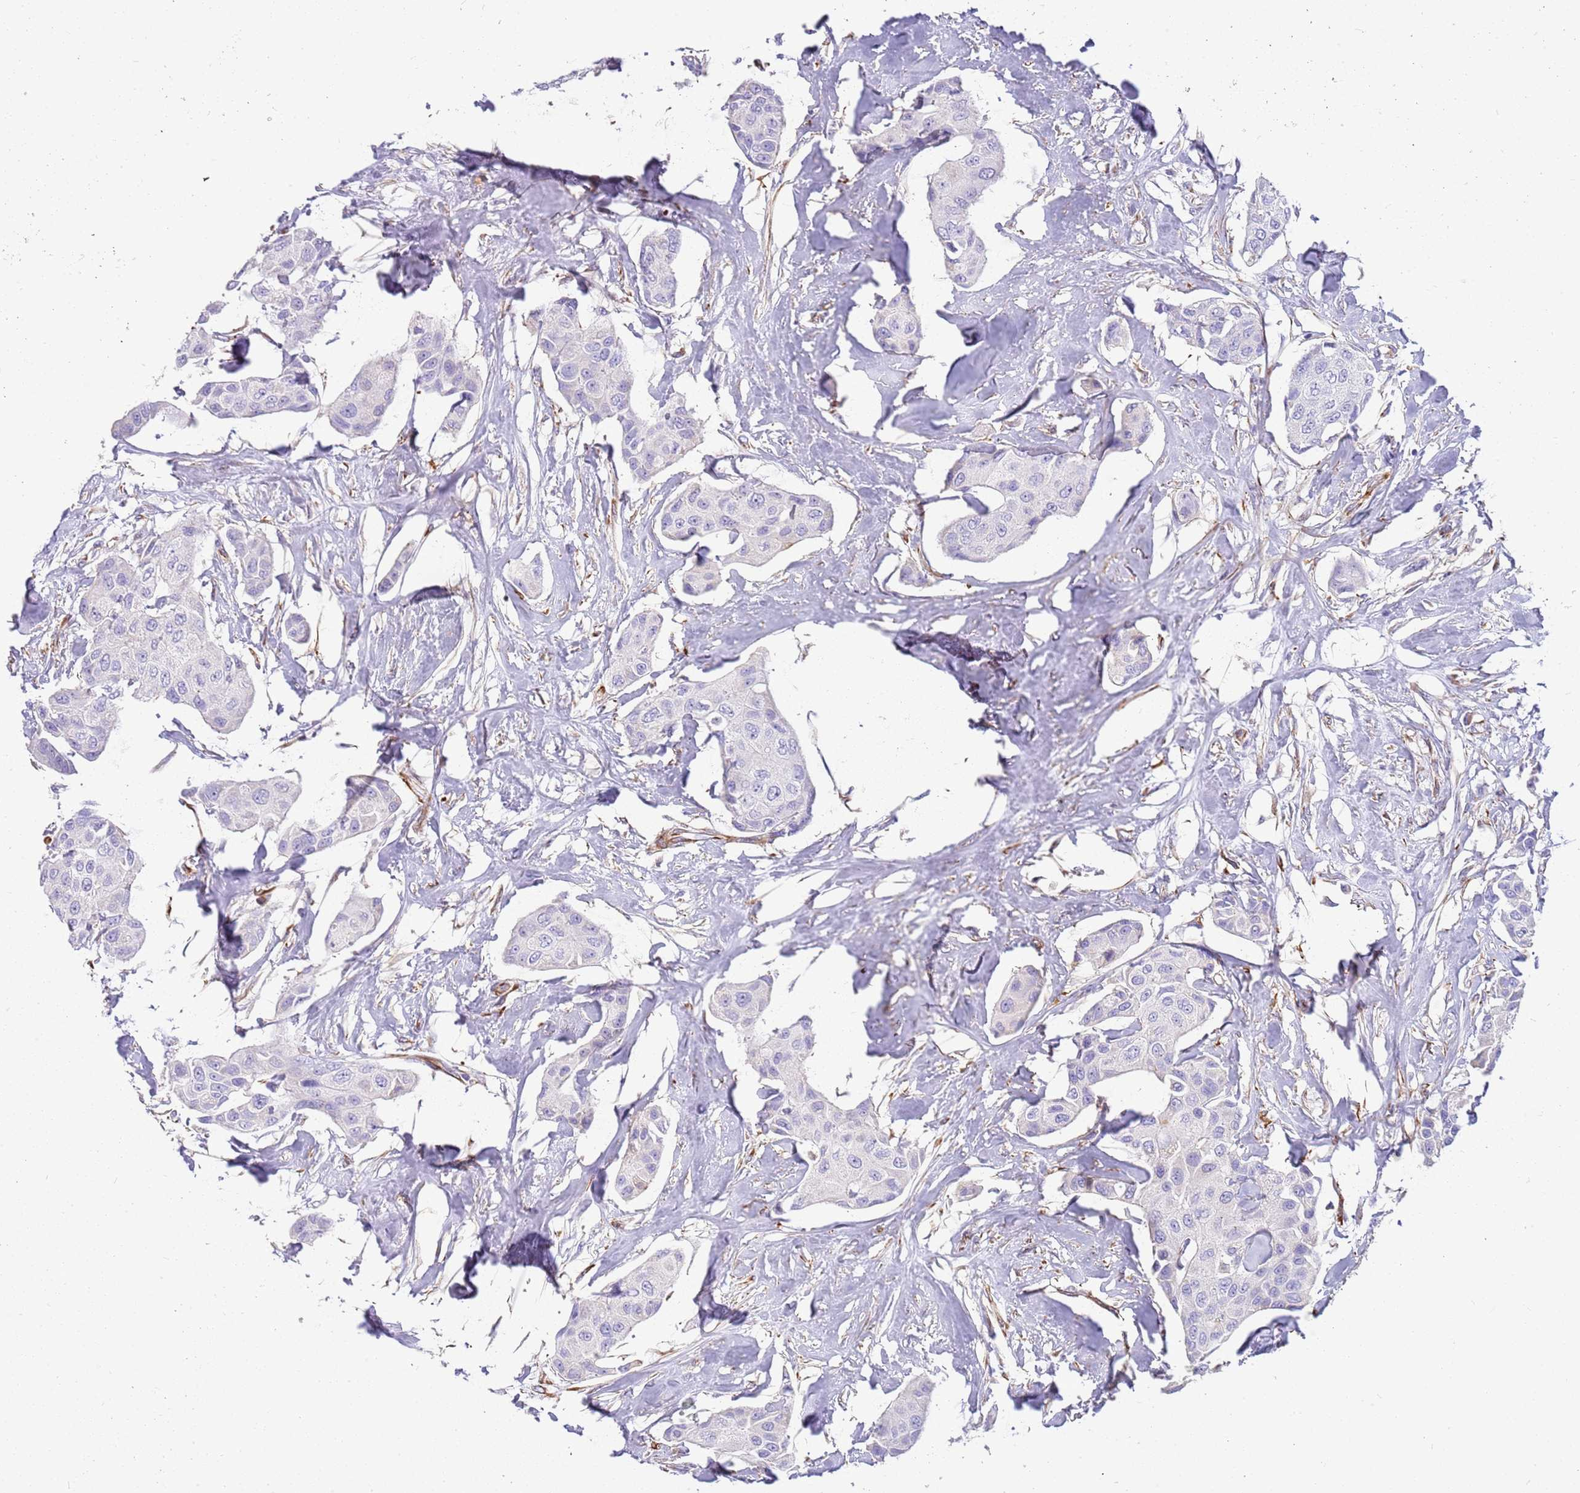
{"staining": {"intensity": "negative", "quantity": "none", "location": "none"}, "tissue": "breast cancer", "cell_type": "Tumor cells", "image_type": "cancer", "snomed": [{"axis": "morphology", "description": "Duct carcinoma"}, {"axis": "topography", "description": "Breast"}, {"axis": "topography", "description": "Lymph node"}], "caption": "The micrograph demonstrates no significant expression in tumor cells of intraductal carcinoma (breast).", "gene": "ZDHHC1", "patient": {"sex": "female", "age": 80}}